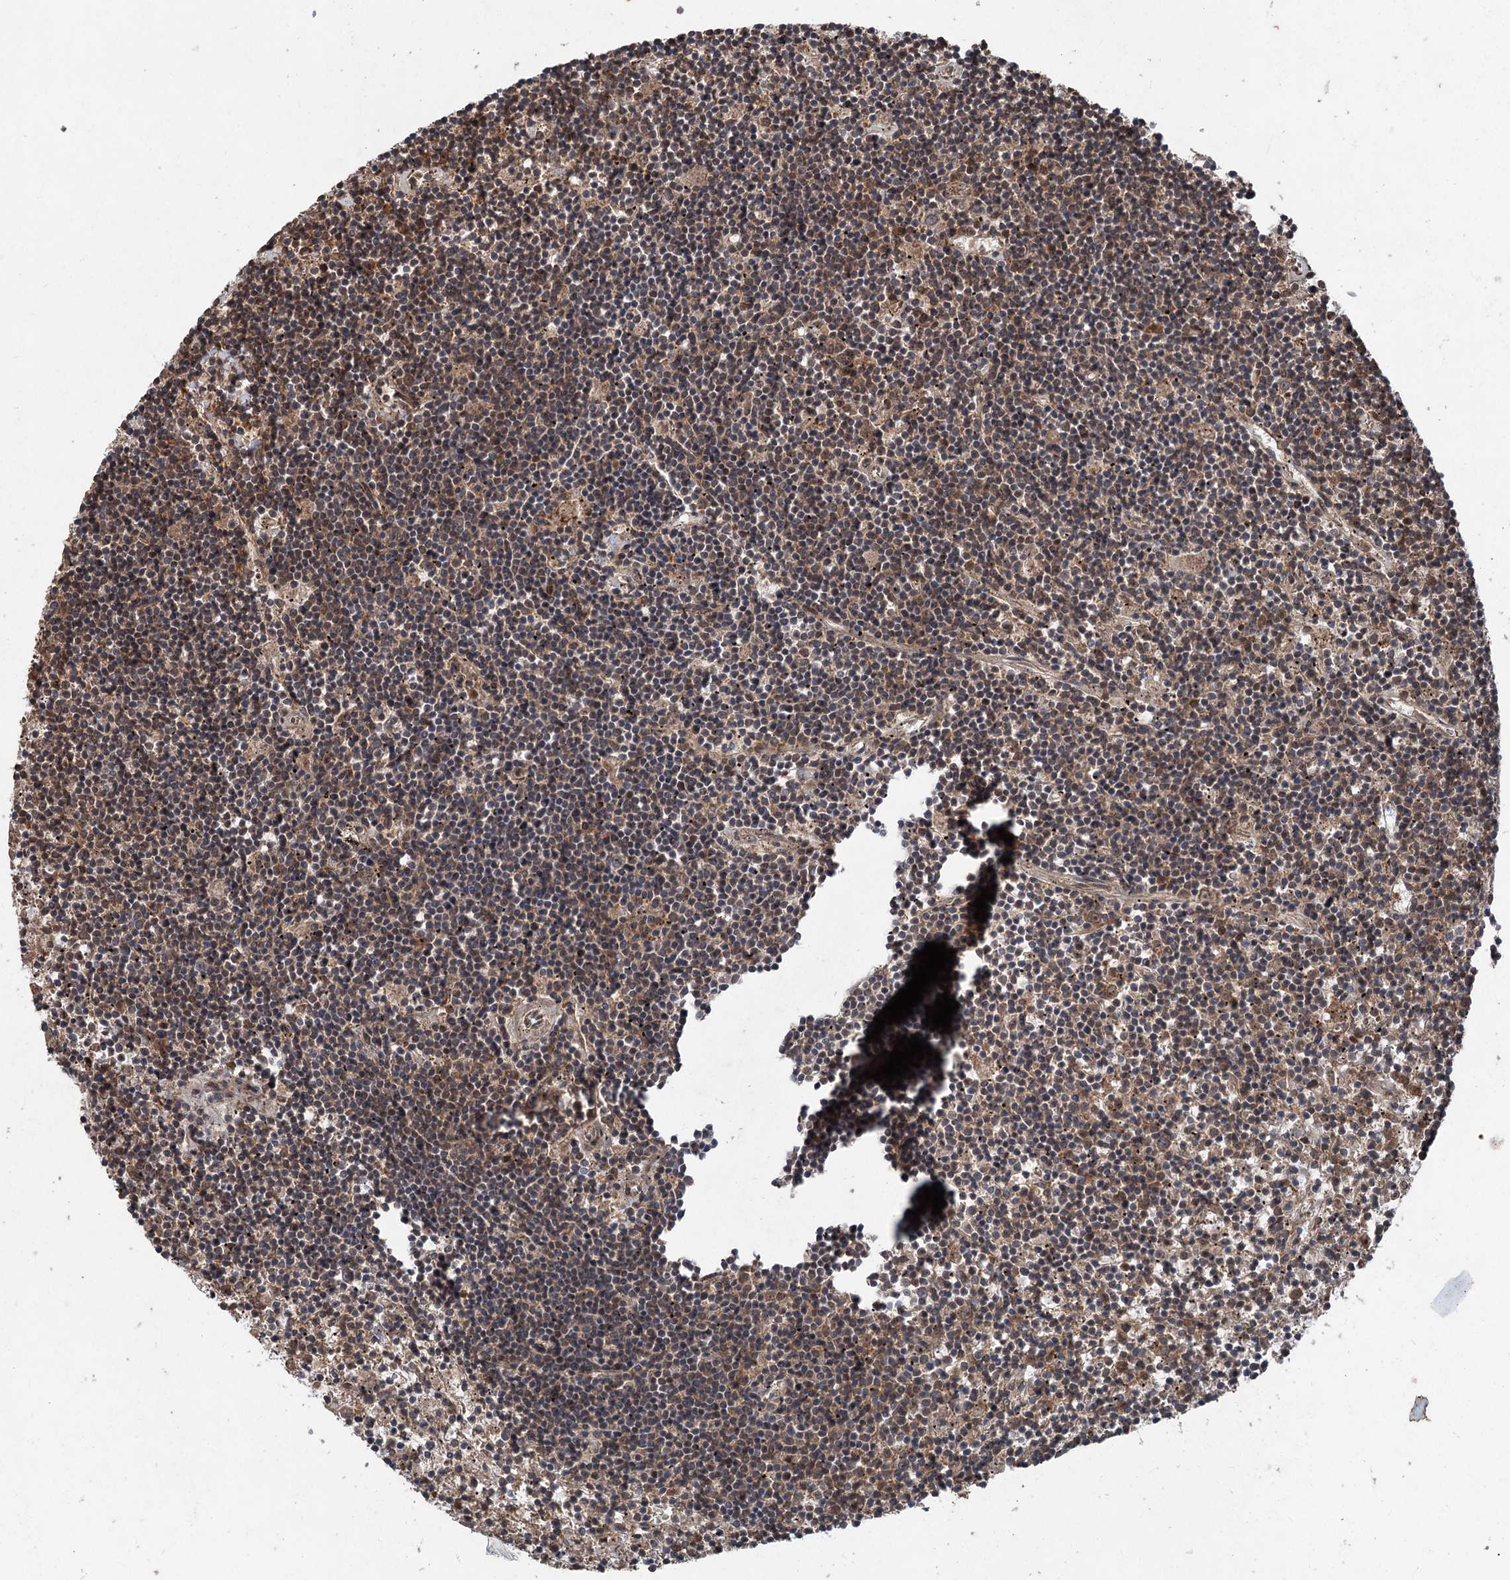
{"staining": {"intensity": "moderate", "quantity": "25%-75%", "location": "cytoplasmic/membranous"}, "tissue": "lymphoma", "cell_type": "Tumor cells", "image_type": "cancer", "snomed": [{"axis": "morphology", "description": "Malignant lymphoma, non-Hodgkin's type, Low grade"}, {"axis": "topography", "description": "Spleen"}], "caption": "Immunohistochemical staining of low-grade malignant lymphoma, non-Hodgkin's type reveals moderate cytoplasmic/membranous protein expression in approximately 25%-75% of tumor cells.", "gene": "ALAS1", "patient": {"sex": "male", "age": 76}}